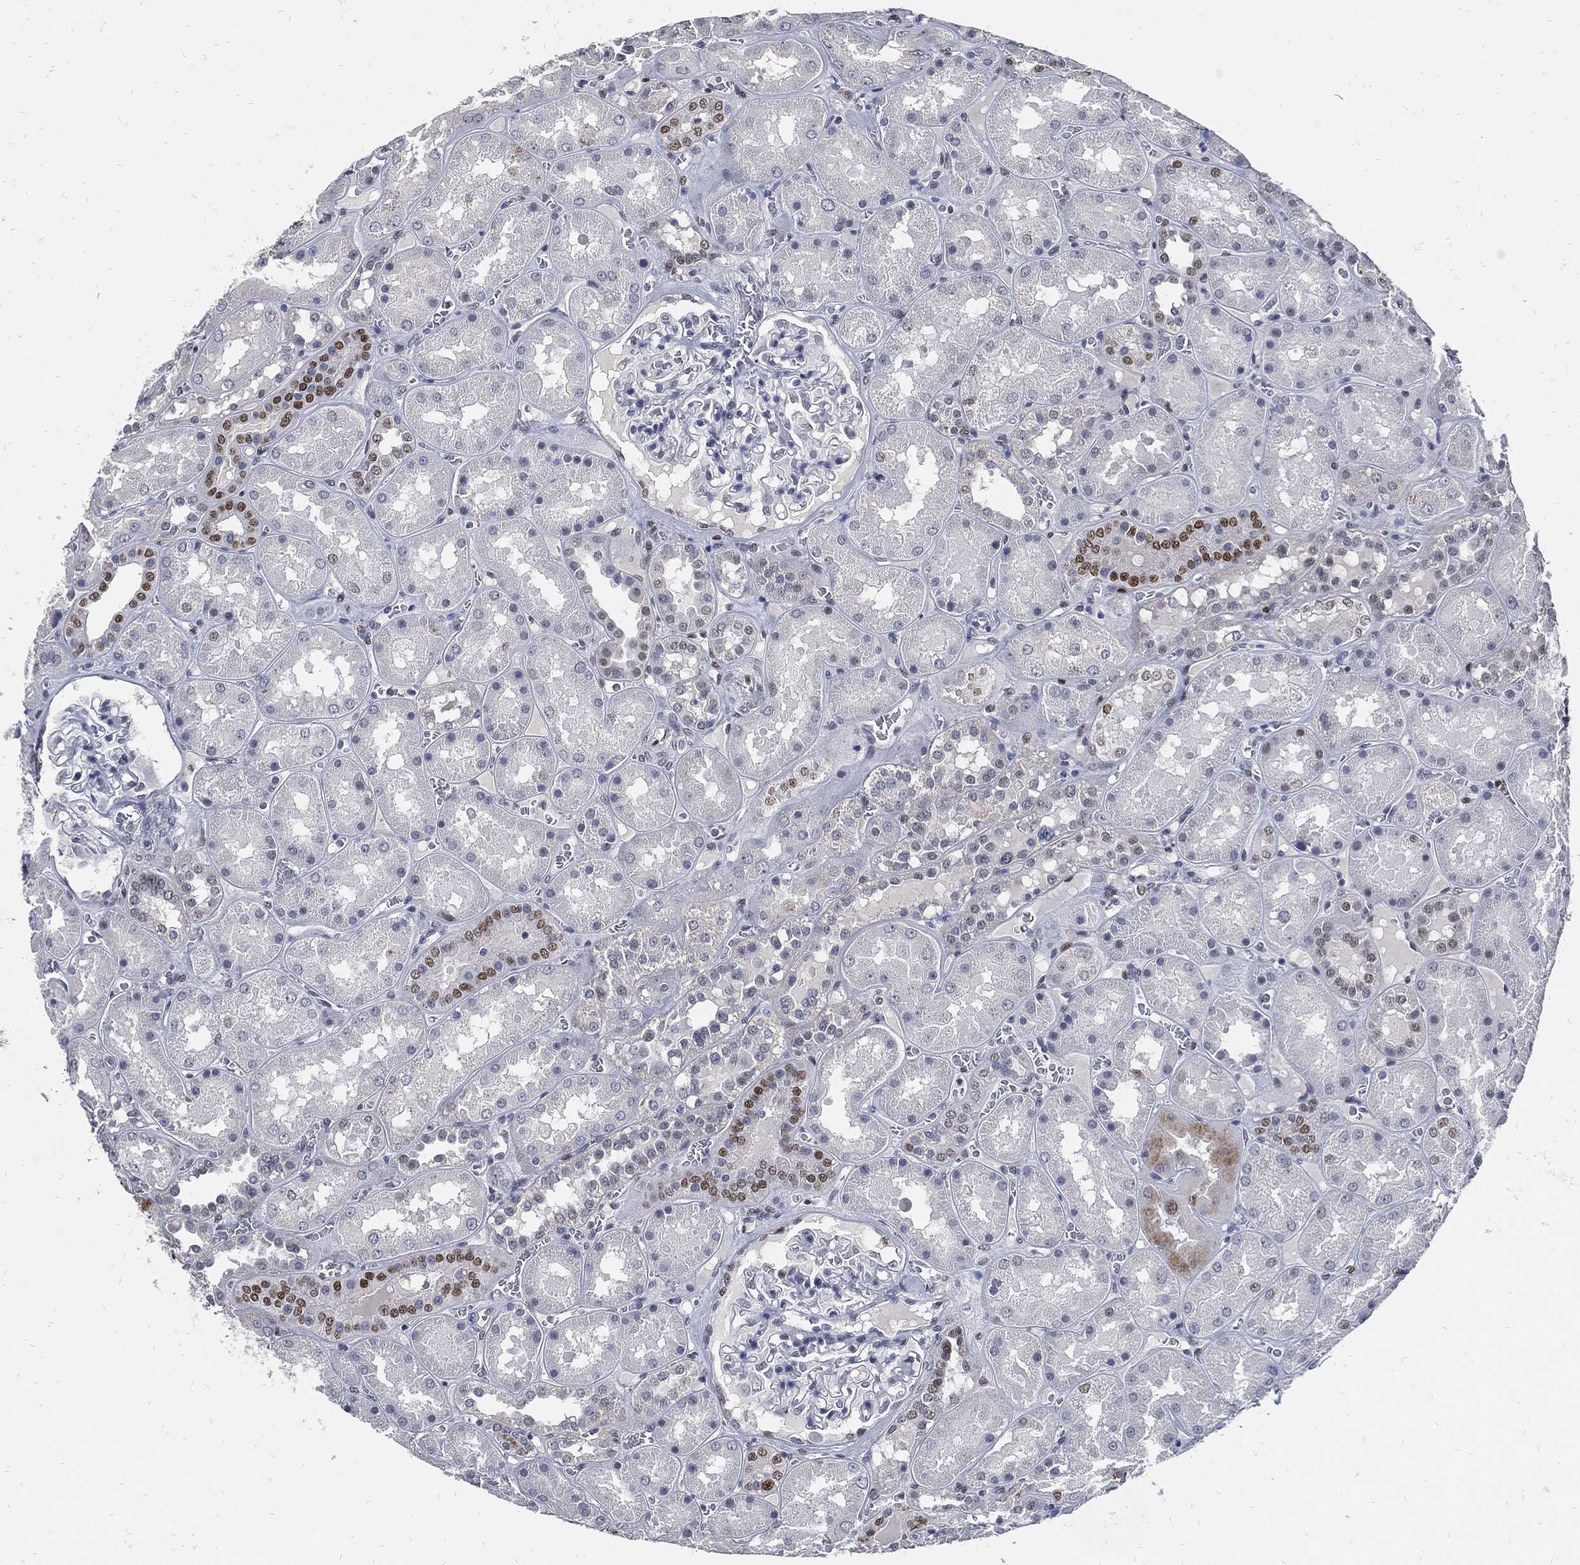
{"staining": {"intensity": "negative", "quantity": "none", "location": "none"}, "tissue": "kidney", "cell_type": "Cells in glomeruli", "image_type": "normal", "snomed": [{"axis": "morphology", "description": "Normal tissue, NOS"}, {"axis": "topography", "description": "Kidney"}], "caption": "This is an immunohistochemistry (IHC) image of unremarkable human kidney. There is no positivity in cells in glomeruli.", "gene": "NBN", "patient": {"sex": "male", "age": 73}}